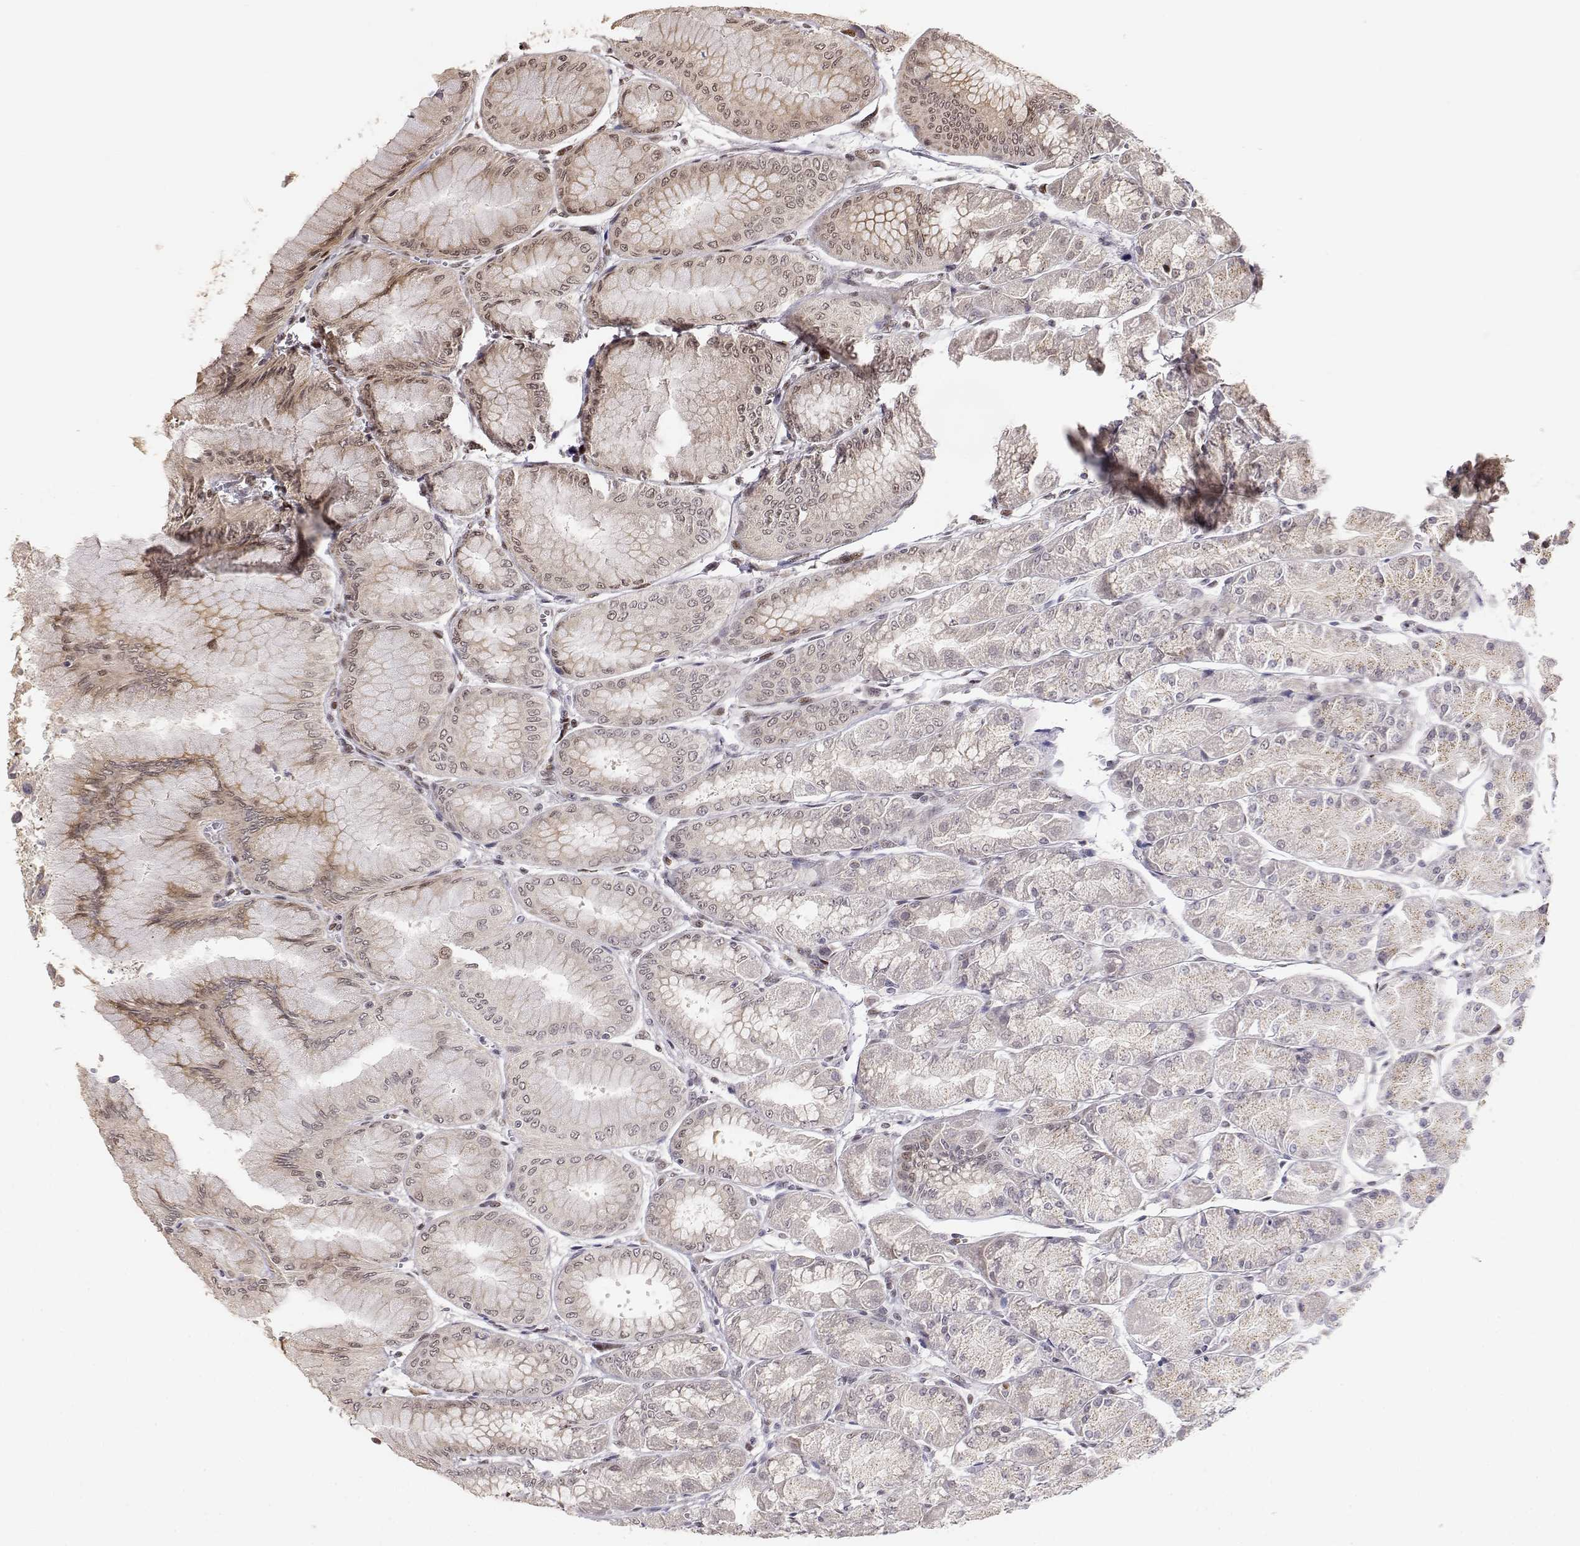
{"staining": {"intensity": "moderate", "quantity": "<25%", "location": "cytoplasmic/membranous"}, "tissue": "stomach", "cell_type": "Glandular cells", "image_type": "normal", "snomed": [{"axis": "morphology", "description": "Normal tissue, NOS"}, {"axis": "topography", "description": "Stomach, upper"}], "caption": "IHC photomicrograph of normal stomach: stomach stained using immunohistochemistry shows low levels of moderate protein expression localized specifically in the cytoplasmic/membranous of glandular cells, appearing as a cytoplasmic/membranous brown color.", "gene": "BRCA1", "patient": {"sex": "male", "age": 60}}